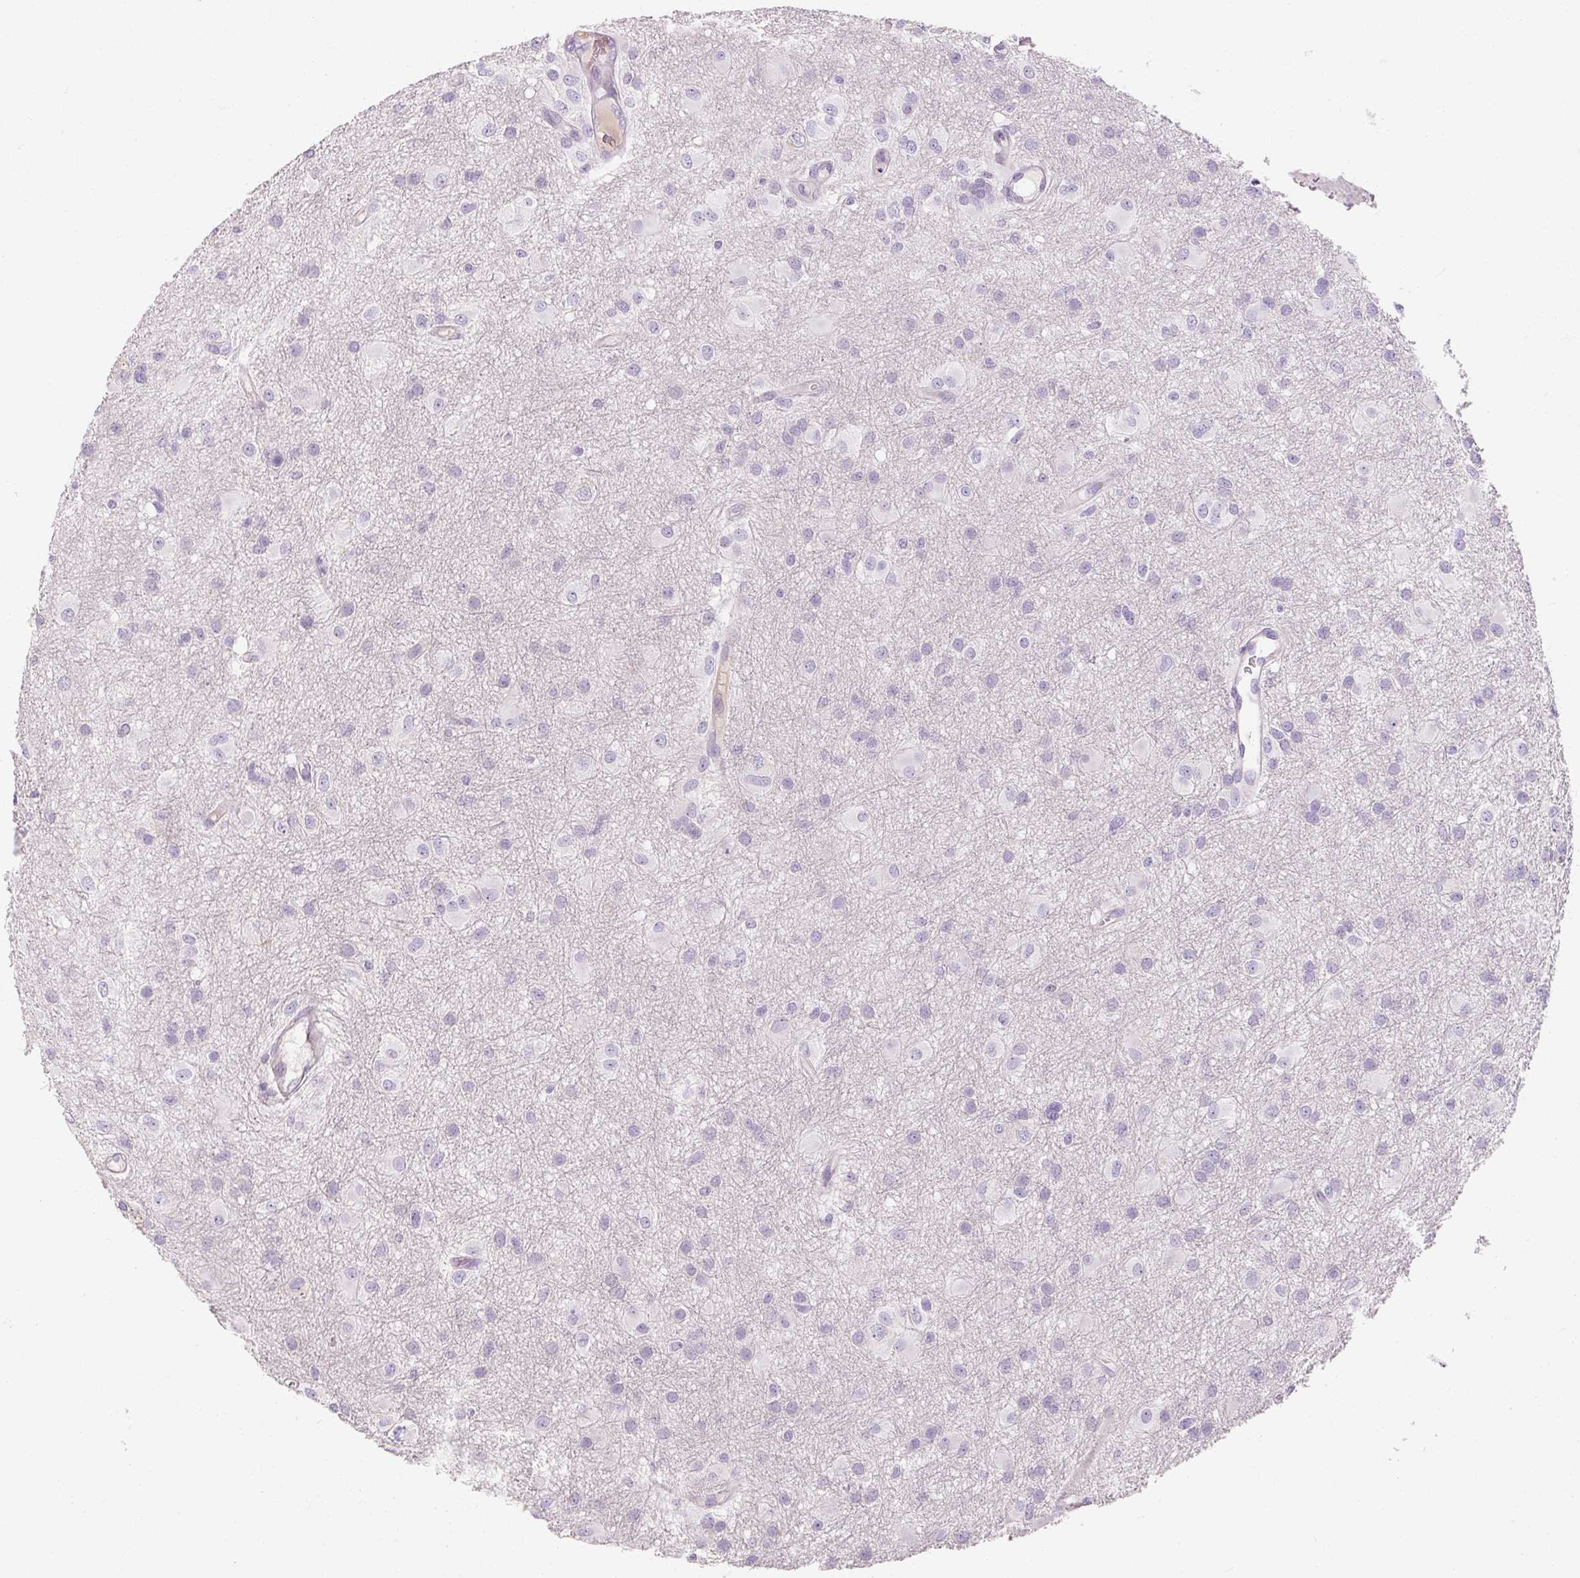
{"staining": {"intensity": "negative", "quantity": "none", "location": "none"}, "tissue": "glioma", "cell_type": "Tumor cells", "image_type": "cancer", "snomed": [{"axis": "morphology", "description": "Glioma, malignant, High grade"}, {"axis": "topography", "description": "Brain"}], "caption": "High power microscopy image of an immunohistochemistry (IHC) micrograph of malignant glioma (high-grade), revealing no significant staining in tumor cells. (DAB (3,3'-diaminobenzidine) IHC visualized using brightfield microscopy, high magnification).", "gene": "NFE2L3", "patient": {"sex": "male", "age": 53}}